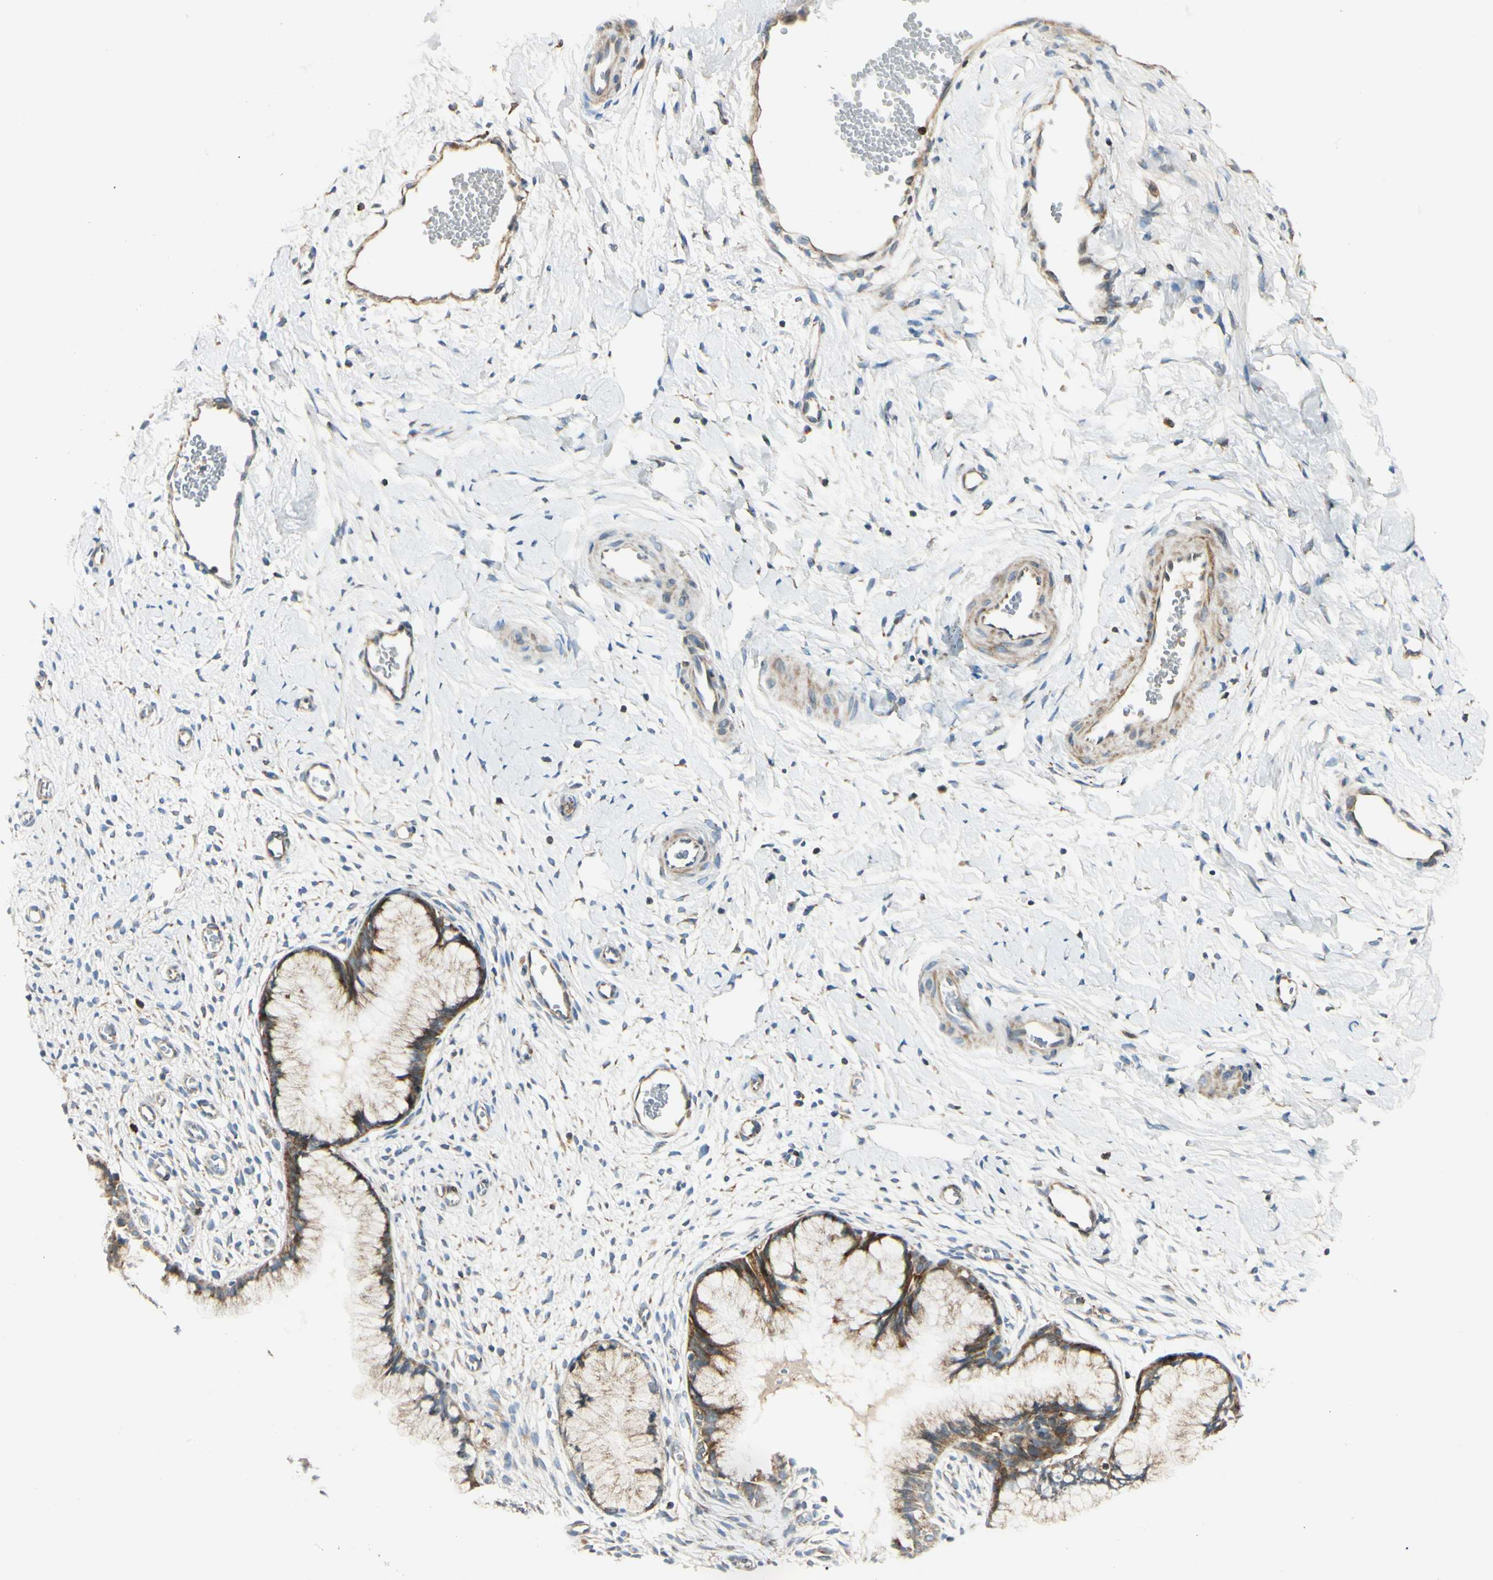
{"staining": {"intensity": "moderate", "quantity": ">75%", "location": "cytoplasmic/membranous"}, "tissue": "cervix", "cell_type": "Glandular cells", "image_type": "normal", "snomed": [{"axis": "morphology", "description": "Normal tissue, NOS"}, {"axis": "topography", "description": "Cervix"}], "caption": "Protein expression analysis of benign human cervix reveals moderate cytoplasmic/membranous positivity in about >75% of glandular cells. (DAB (3,3'-diaminobenzidine) = brown stain, brightfield microscopy at high magnification).", "gene": "MRPL9", "patient": {"sex": "female", "age": 65}}